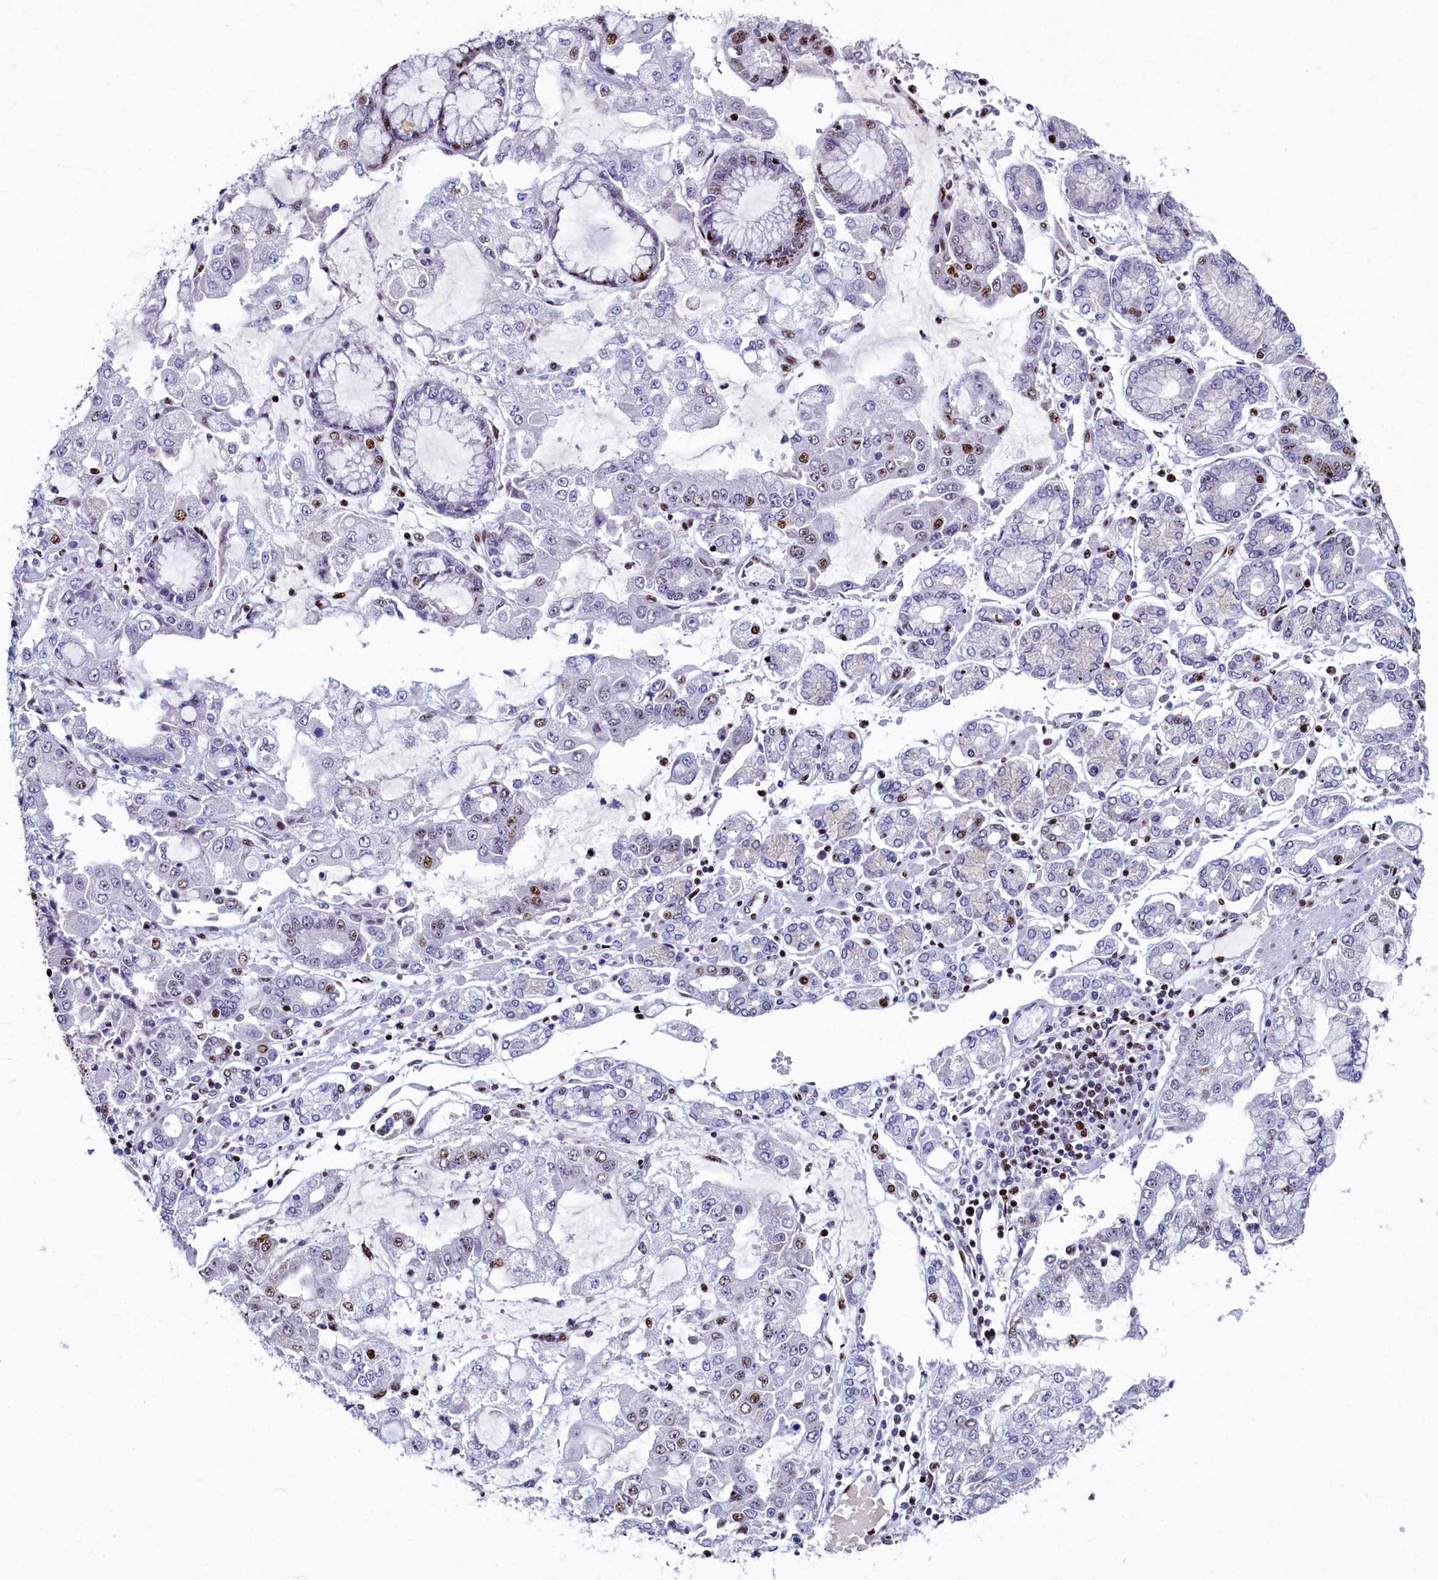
{"staining": {"intensity": "moderate", "quantity": "<25%", "location": "nuclear"}, "tissue": "stomach cancer", "cell_type": "Tumor cells", "image_type": "cancer", "snomed": [{"axis": "morphology", "description": "Adenocarcinoma, NOS"}, {"axis": "topography", "description": "Stomach"}], "caption": "Adenocarcinoma (stomach) stained with a brown dye shows moderate nuclear positive positivity in about <25% of tumor cells.", "gene": "SRRM2", "patient": {"sex": "male", "age": 76}}